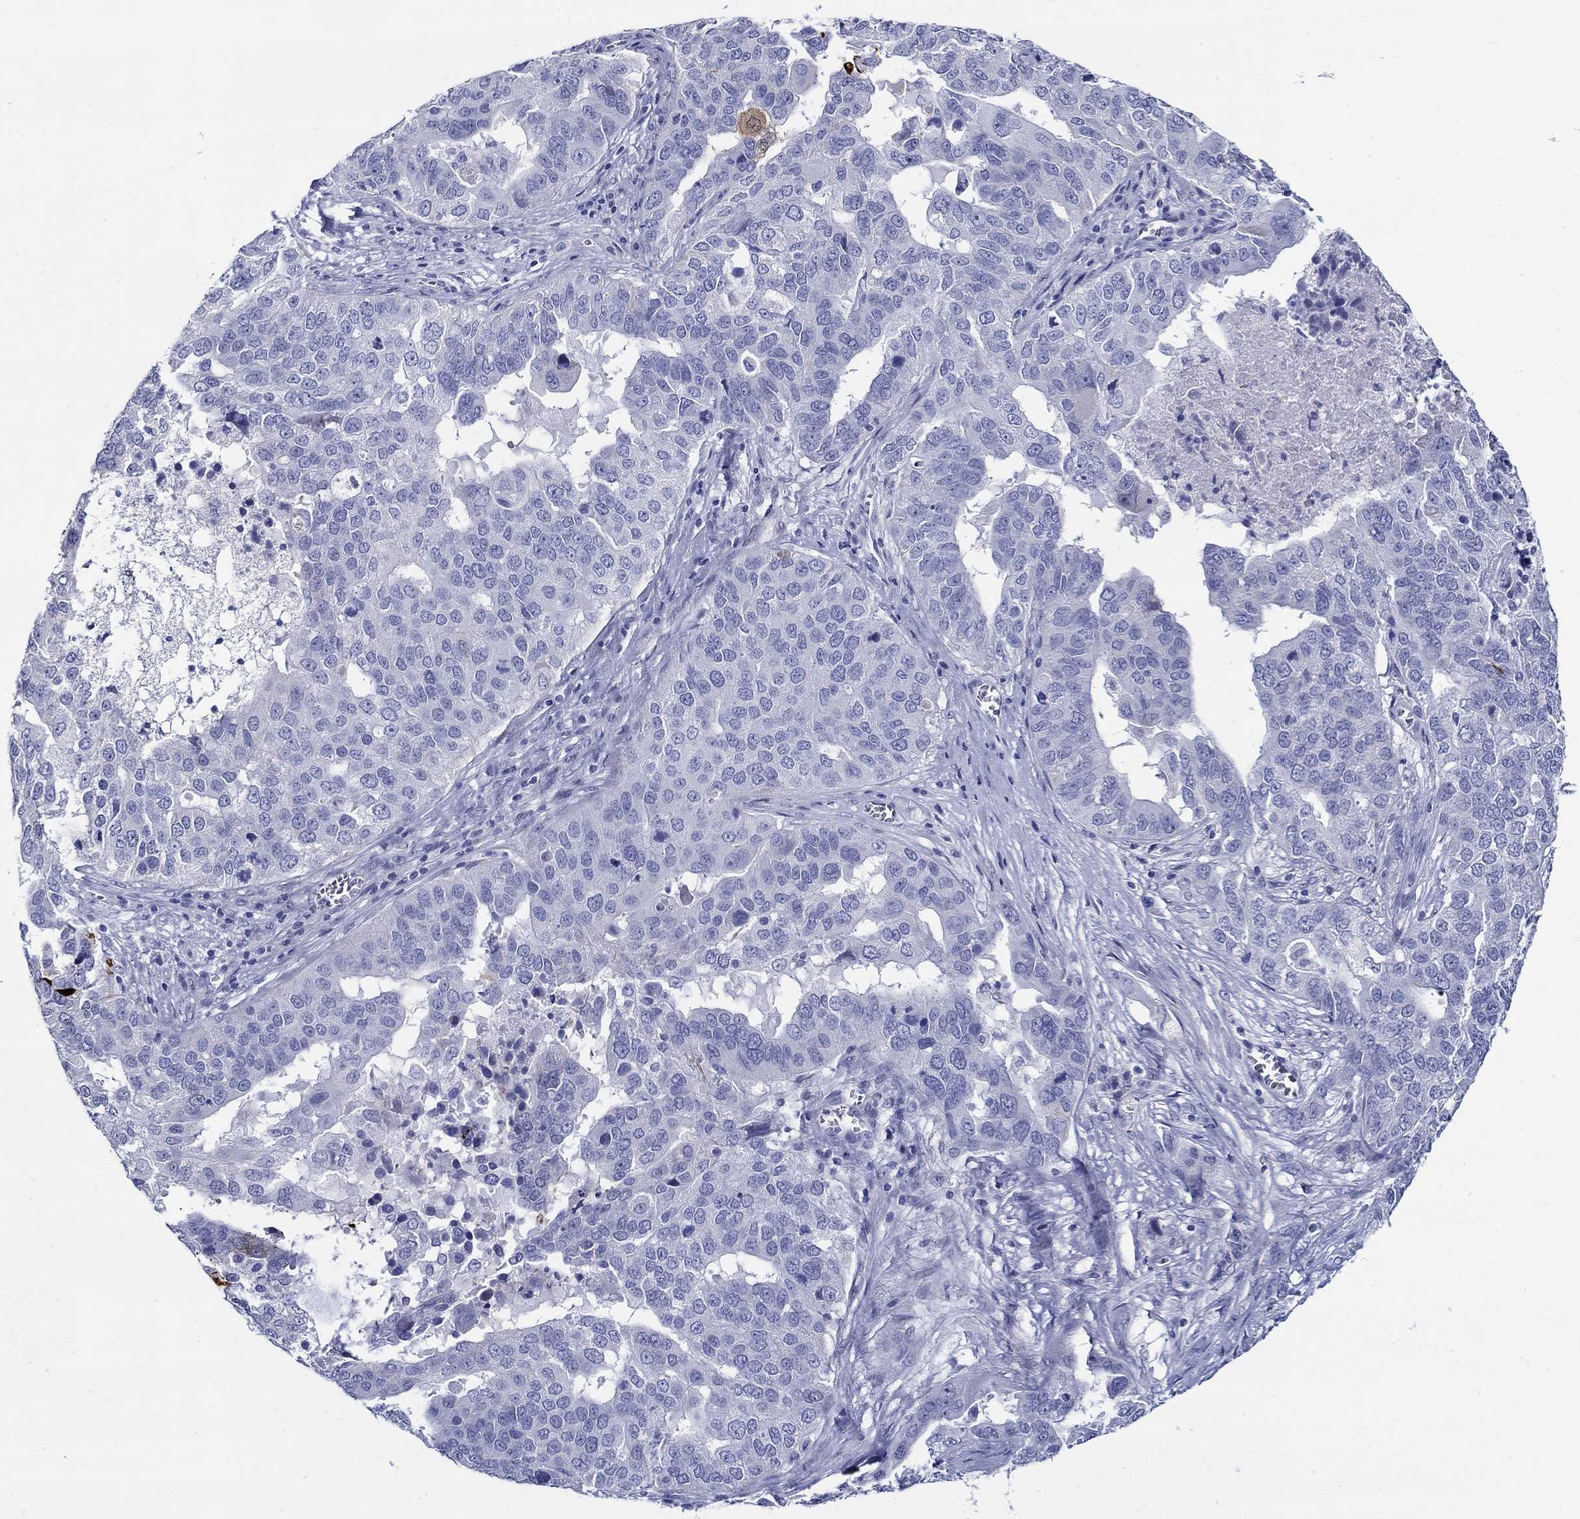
{"staining": {"intensity": "negative", "quantity": "none", "location": "none"}, "tissue": "ovarian cancer", "cell_type": "Tumor cells", "image_type": "cancer", "snomed": [{"axis": "morphology", "description": "Carcinoma, endometroid"}, {"axis": "topography", "description": "Soft tissue"}, {"axis": "topography", "description": "Ovary"}], "caption": "IHC histopathology image of neoplastic tissue: human ovarian cancer (endometroid carcinoma) stained with DAB demonstrates no significant protein positivity in tumor cells.", "gene": "CRYGS", "patient": {"sex": "female", "age": 52}}